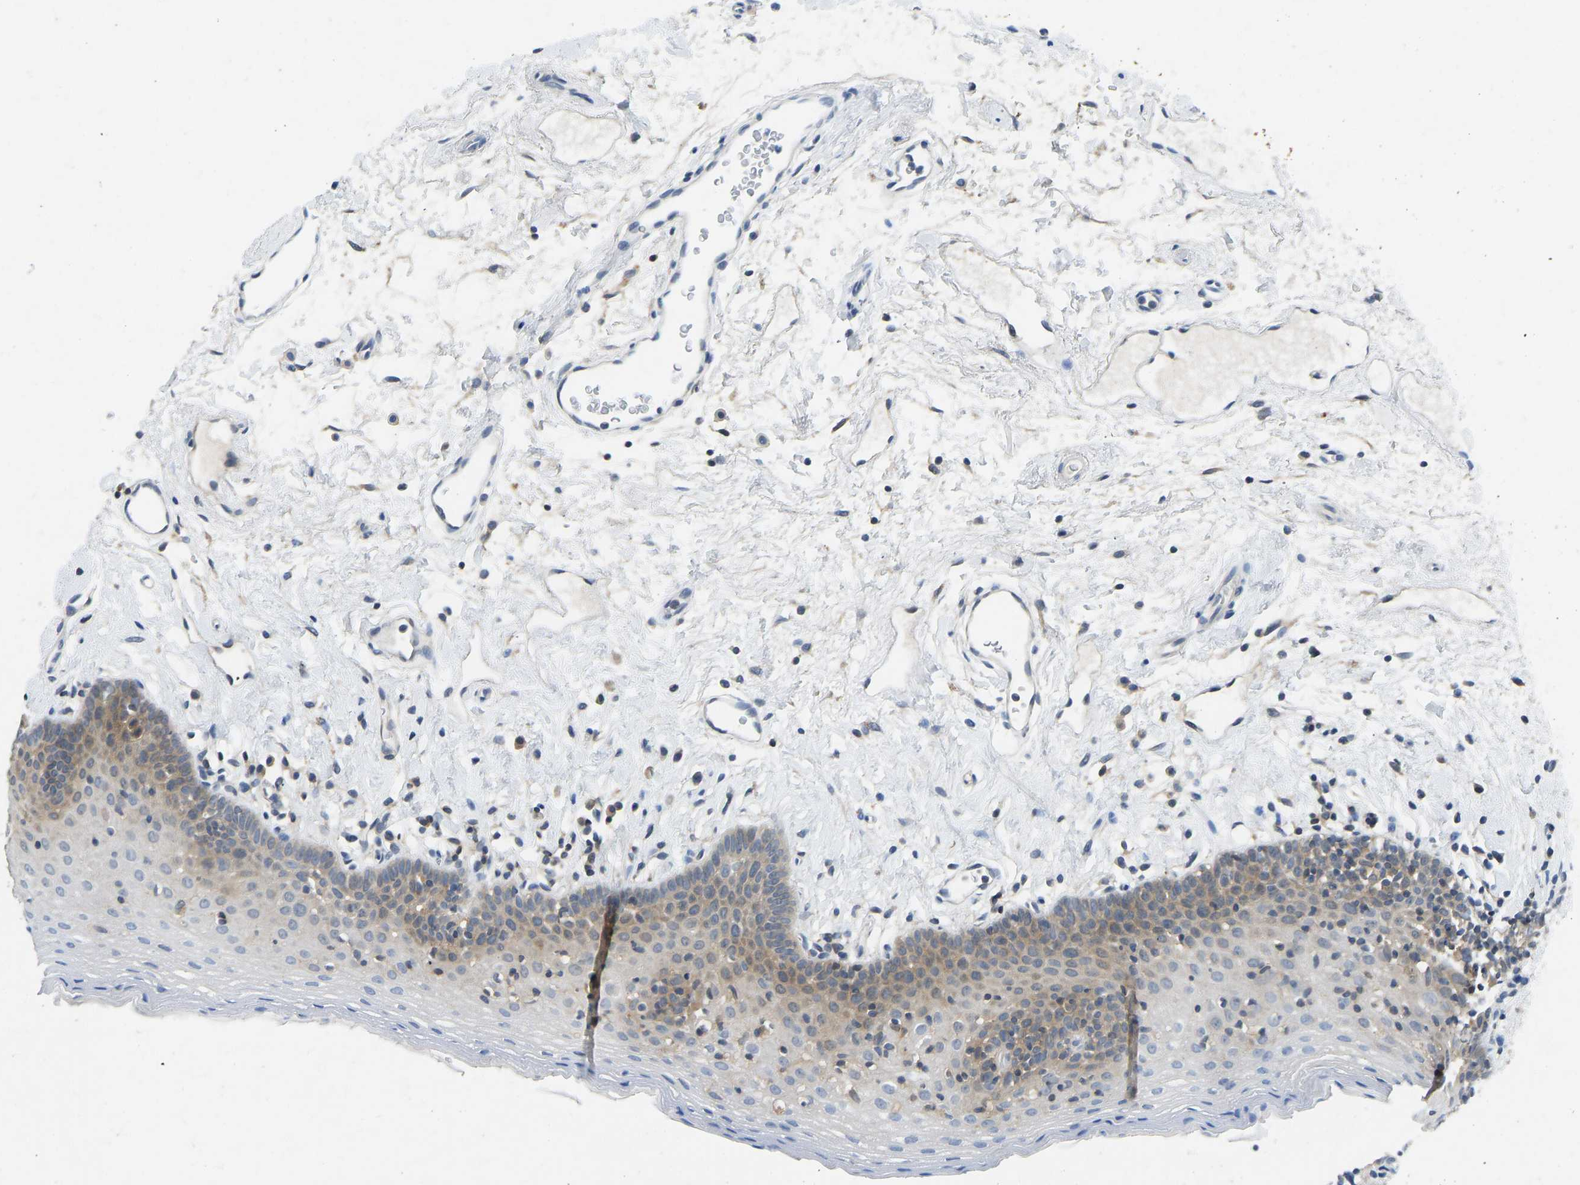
{"staining": {"intensity": "moderate", "quantity": "<25%", "location": "cytoplasmic/membranous"}, "tissue": "oral mucosa", "cell_type": "Squamous epithelial cells", "image_type": "normal", "snomed": [{"axis": "morphology", "description": "Normal tissue, NOS"}, {"axis": "topography", "description": "Oral tissue"}], "caption": "DAB immunohistochemical staining of benign human oral mucosa demonstrates moderate cytoplasmic/membranous protein positivity in about <25% of squamous epithelial cells. The staining was performed using DAB (3,3'-diaminobenzidine), with brown indicating positive protein expression. Nuclei are stained blue with hematoxylin.", "gene": "NDRG3", "patient": {"sex": "male", "age": 66}}